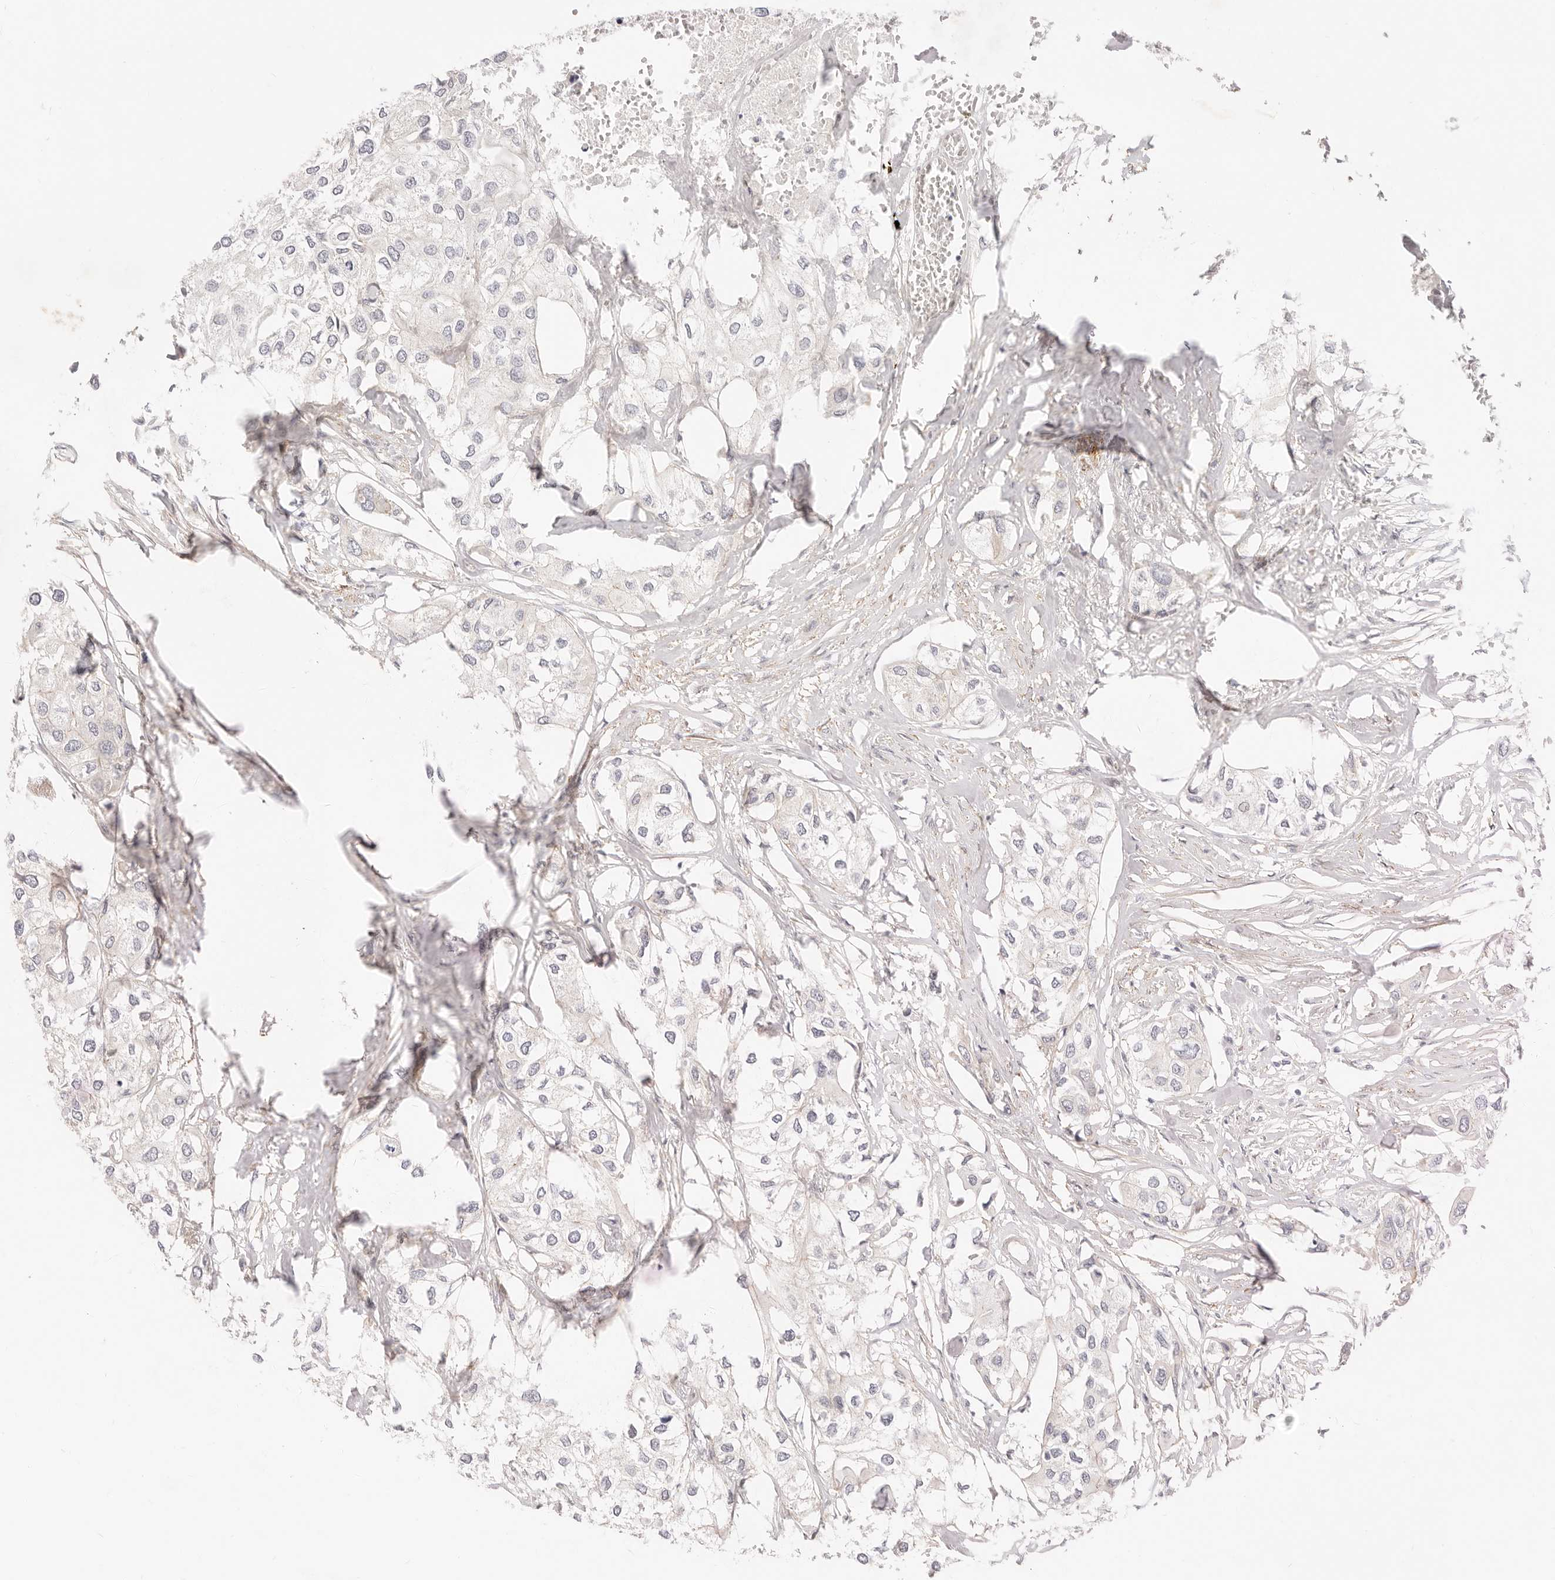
{"staining": {"intensity": "negative", "quantity": "none", "location": "none"}, "tissue": "urothelial cancer", "cell_type": "Tumor cells", "image_type": "cancer", "snomed": [{"axis": "morphology", "description": "Urothelial carcinoma, High grade"}, {"axis": "topography", "description": "Urinary bladder"}], "caption": "An immunohistochemistry (IHC) photomicrograph of urothelial cancer is shown. There is no staining in tumor cells of urothelial cancer.", "gene": "UBXN10", "patient": {"sex": "male", "age": 64}}